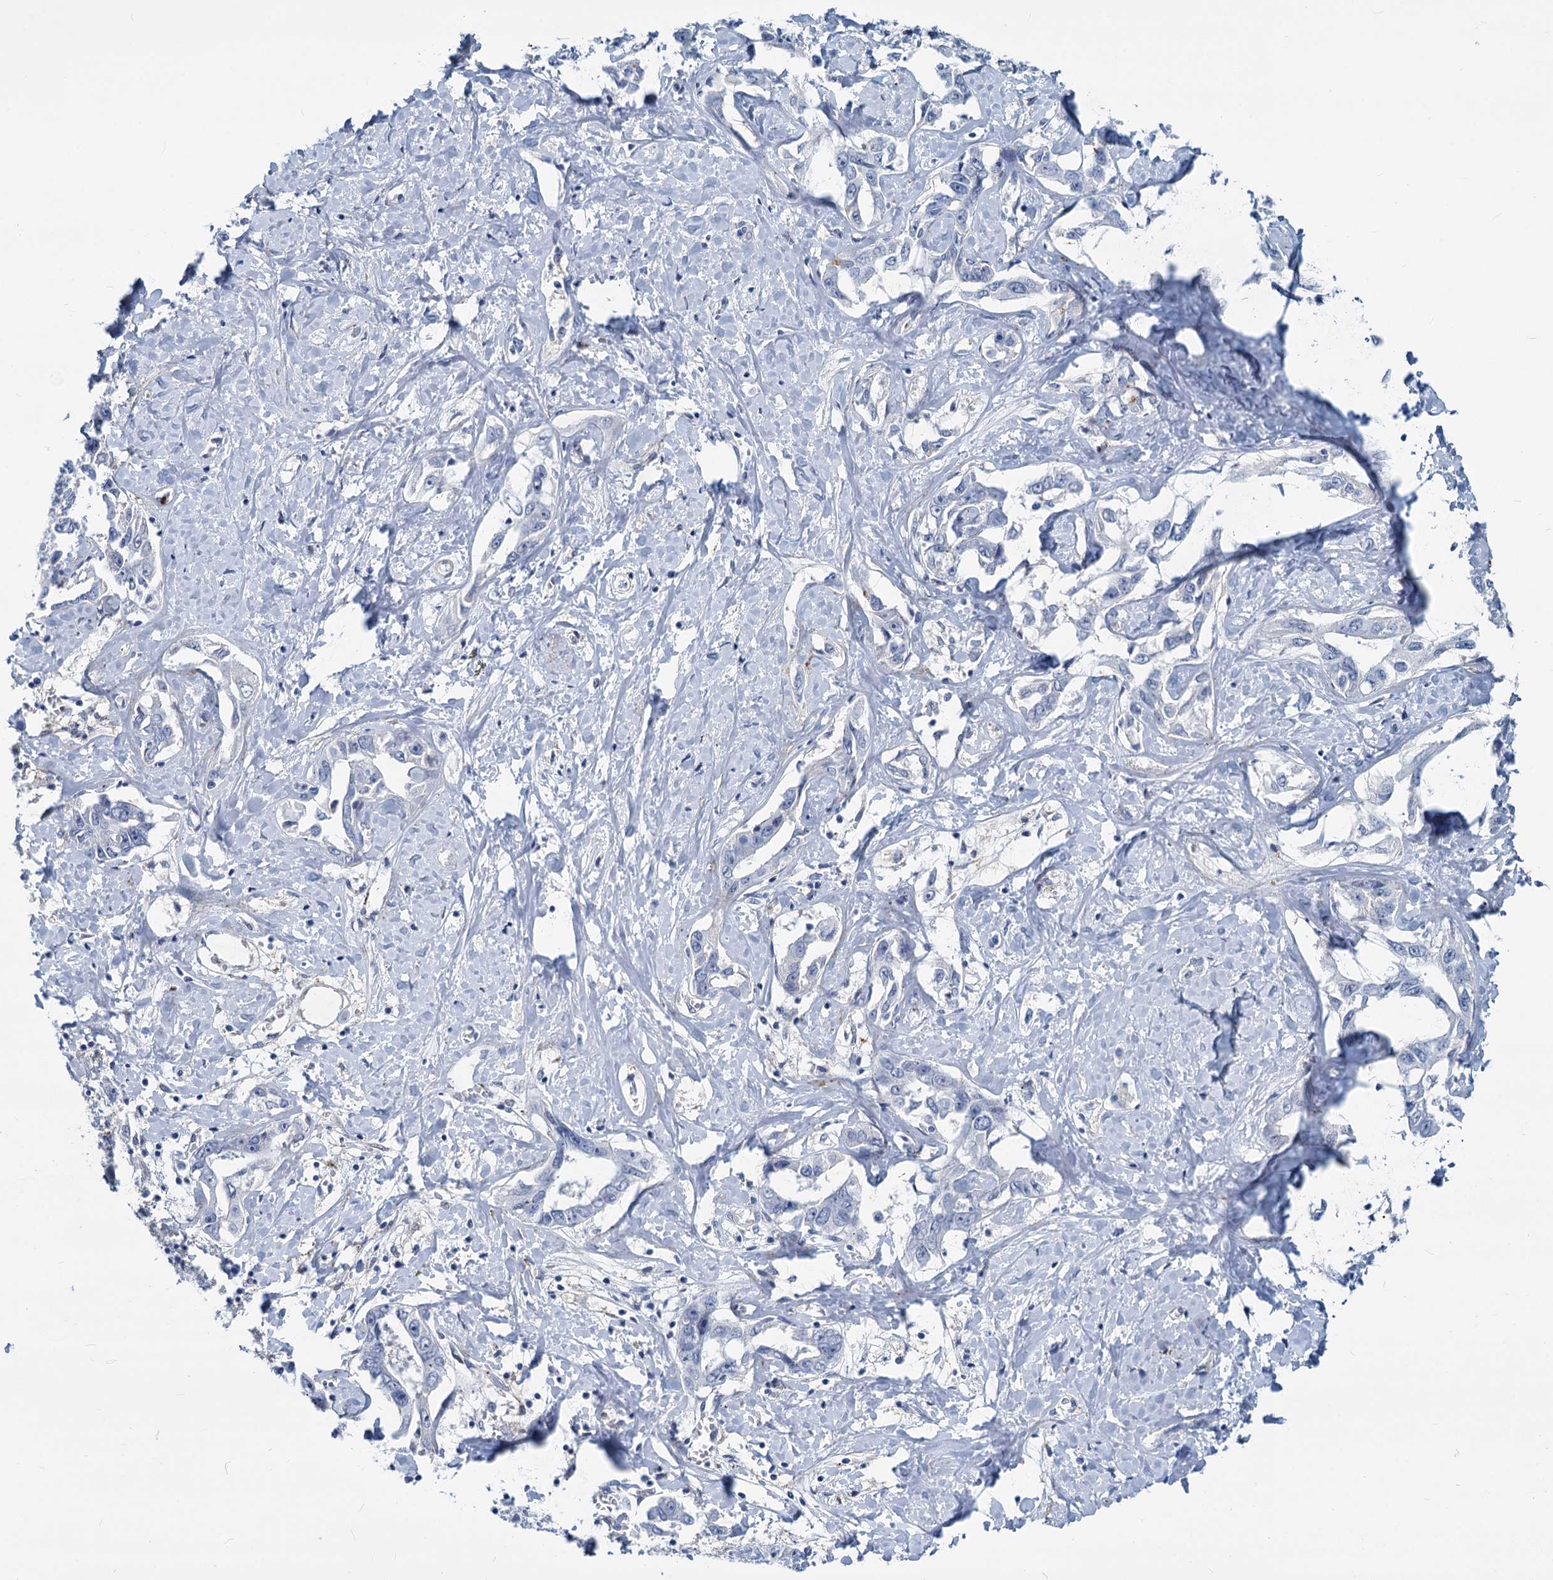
{"staining": {"intensity": "negative", "quantity": "none", "location": "none"}, "tissue": "liver cancer", "cell_type": "Tumor cells", "image_type": "cancer", "snomed": [{"axis": "morphology", "description": "Cholangiocarcinoma"}, {"axis": "topography", "description": "Liver"}], "caption": "A micrograph of liver cancer (cholangiocarcinoma) stained for a protein reveals no brown staining in tumor cells.", "gene": "GSTM3", "patient": {"sex": "male", "age": 59}}